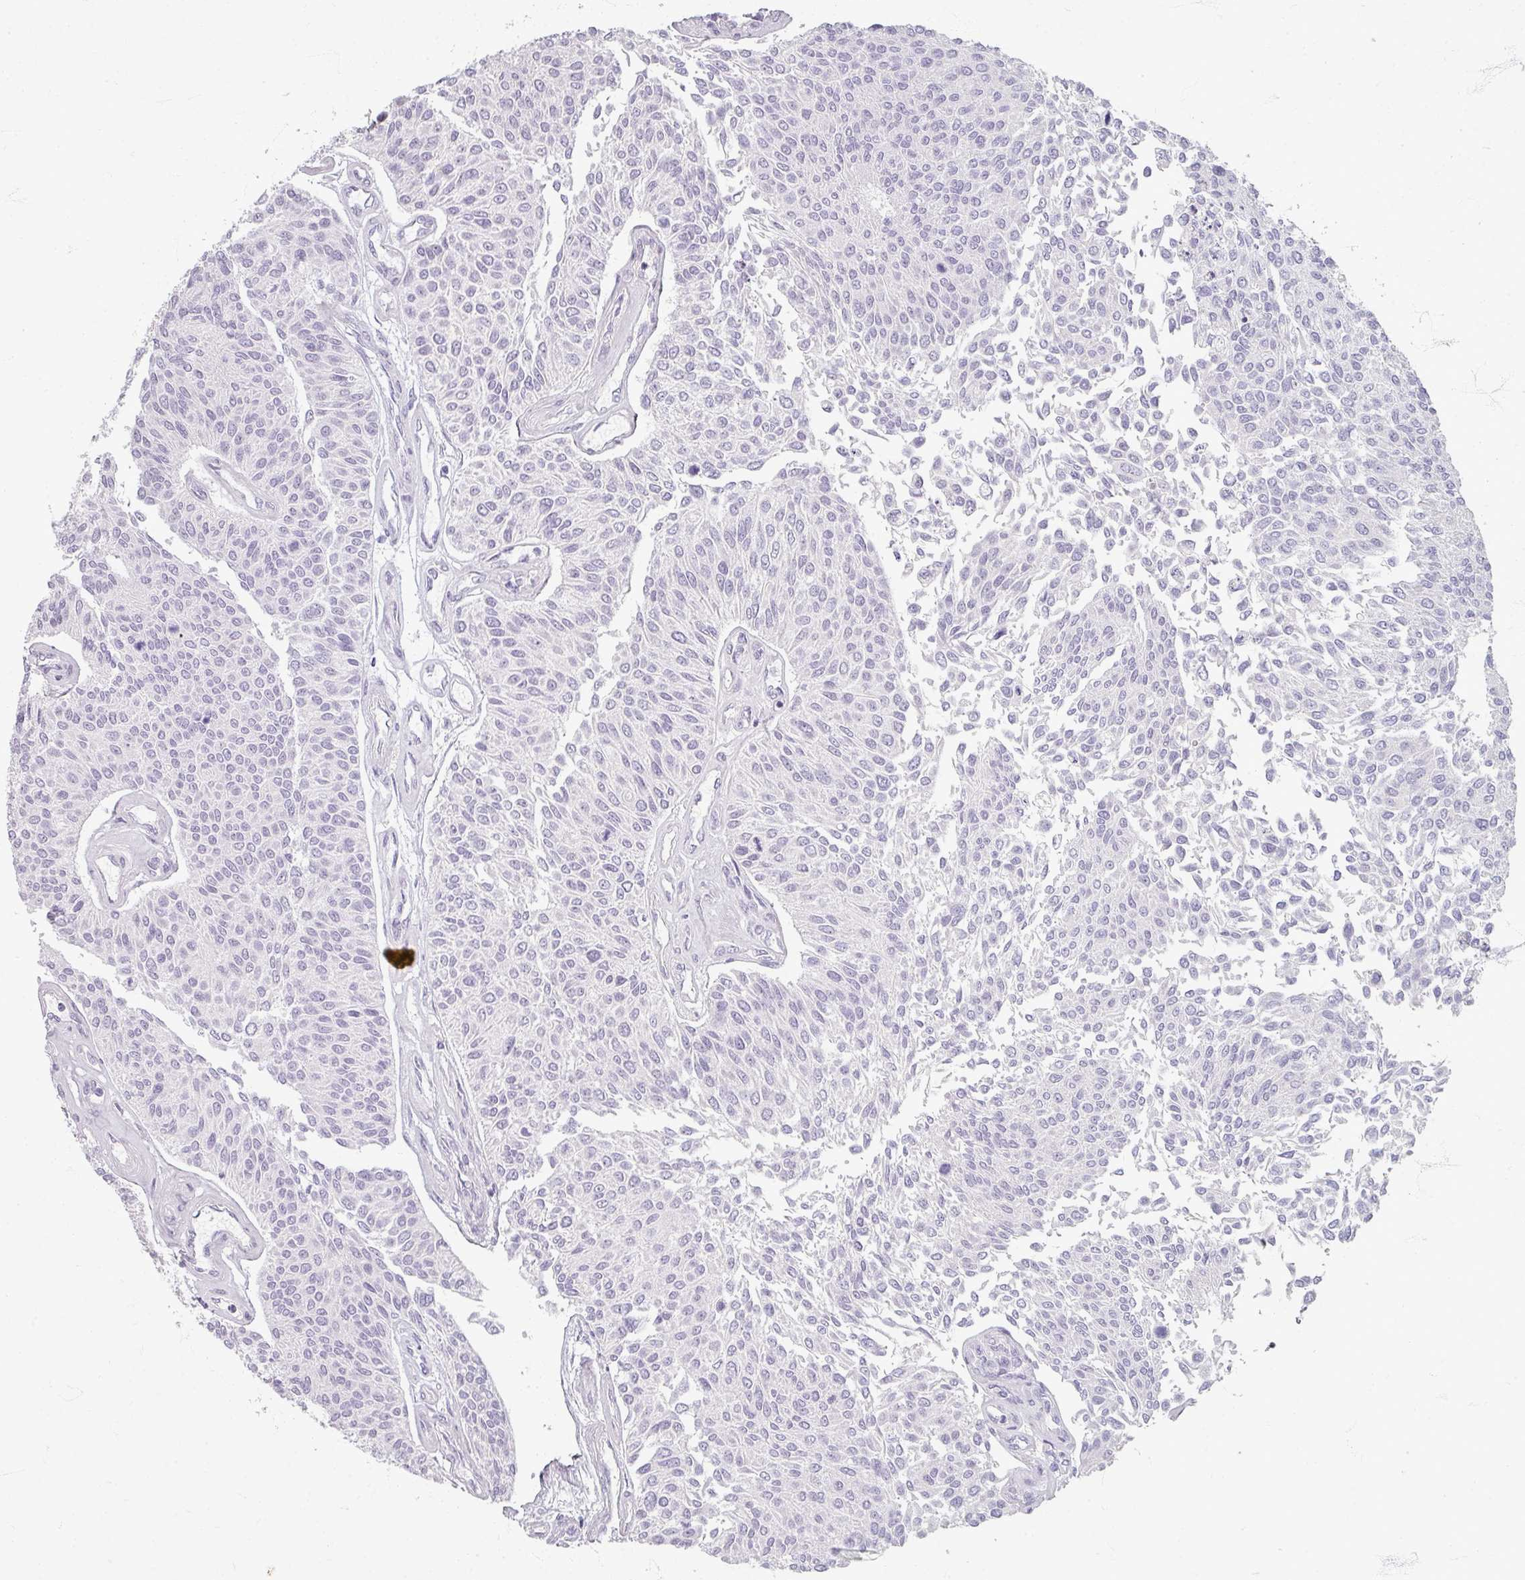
{"staining": {"intensity": "negative", "quantity": "none", "location": "none"}, "tissue": "urothelial cancer", "cell_type": "Tumor cells", "image_type": "cancer", "snomed": [{"axis": "morphology", "description": "Urothelial carcinoma, NOS"}, {"axis": "topography", "description": "Urinary bladder"}], "caption": "This is an immunohistochemistry histopathology image of human urothelial cancer. There is no positivity in tumor cells.", "gene": "ZNF878", "patient": {"sex": "male", "age": 55}}